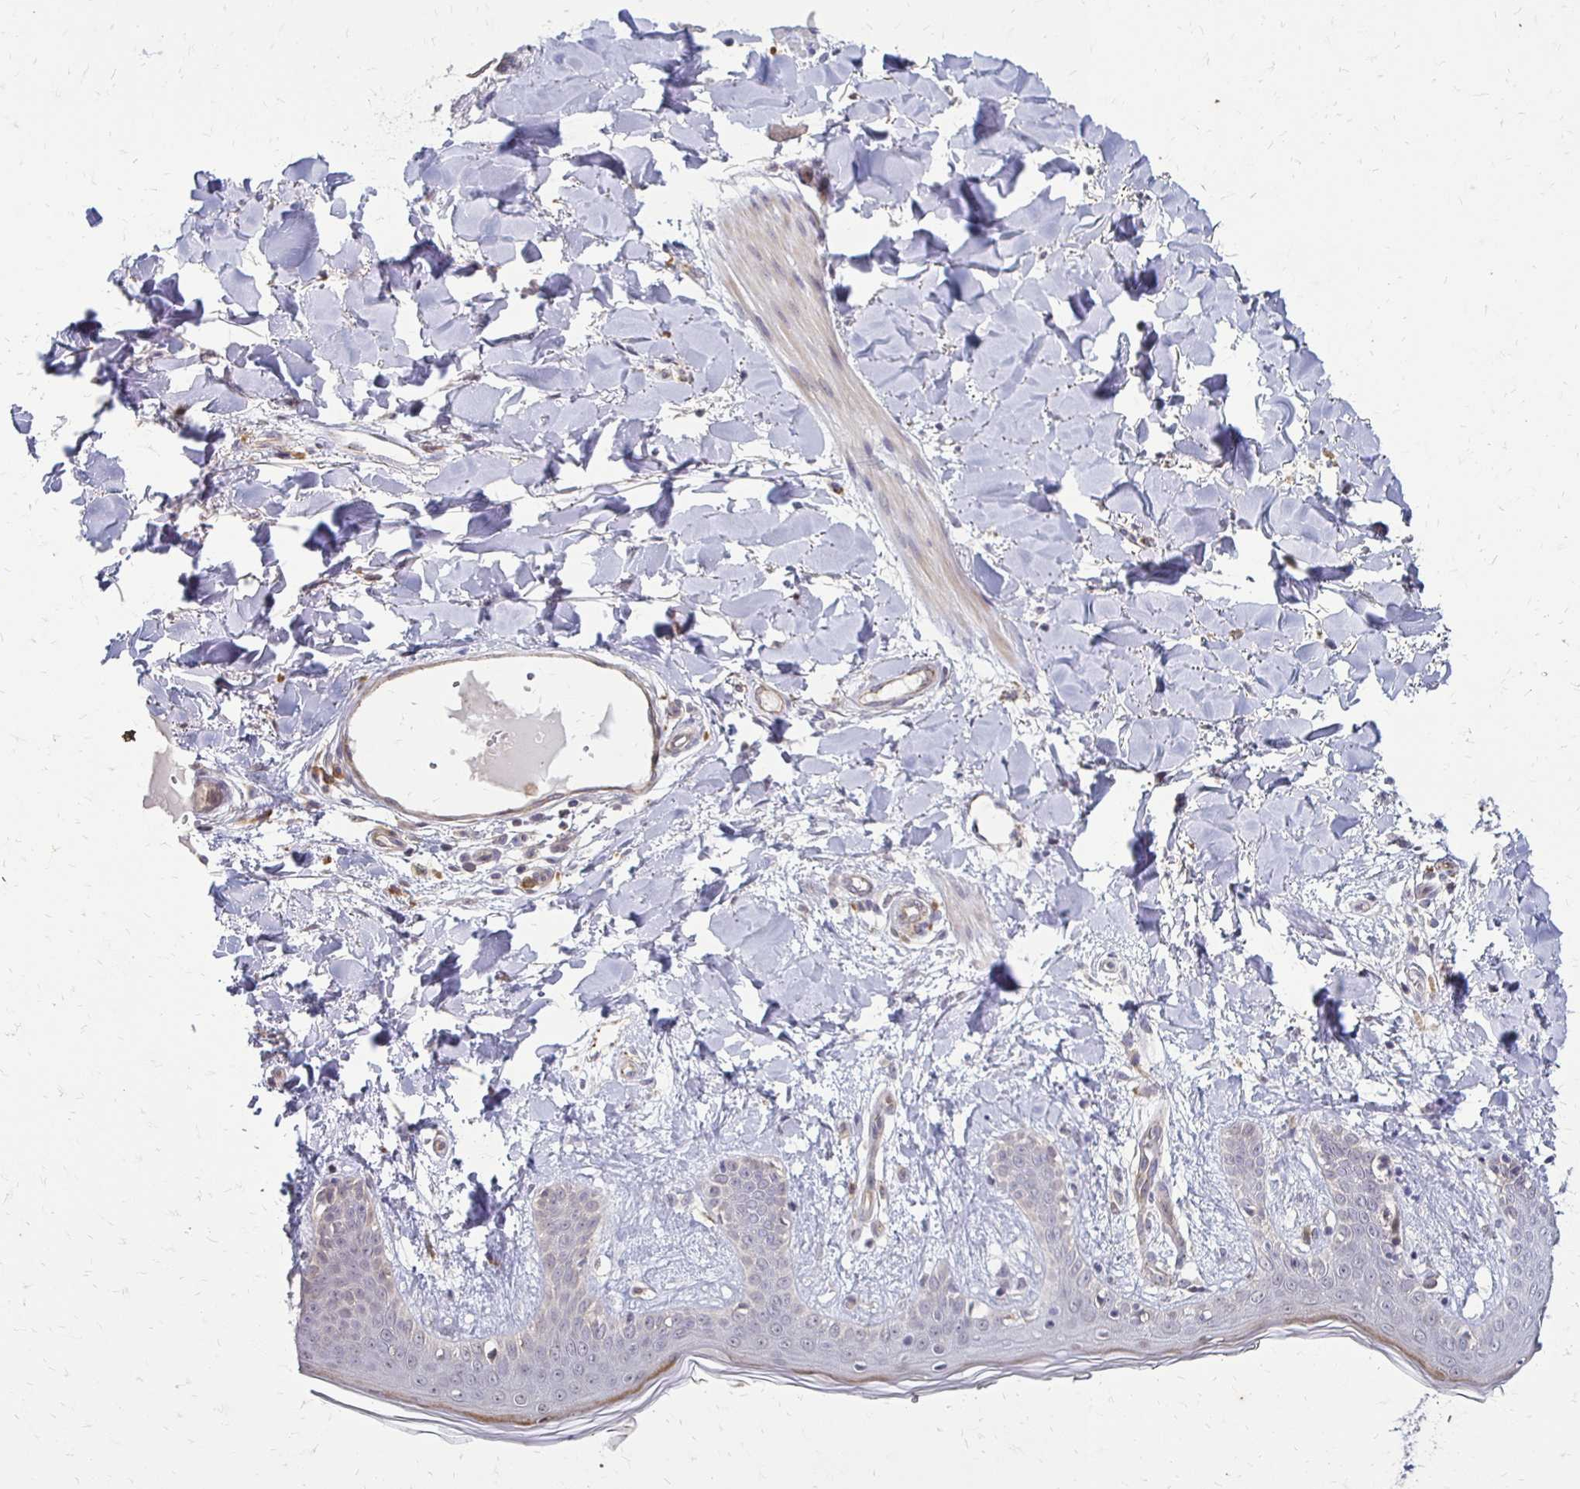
{"staining": {"intensity": "negative", "quantity": "none", "location": "none"}, "tissue": "skin", "cell_type": "Fibroblasts", "image_type": "normal", "snomed": [{"axis": "morphology", "description": "Normal tissue, NOS"}, {"axis": "topography", "description": "Skin"}], "caption": "A high-resolution micrograph shows immunohistochemistry (IHC) staining of unremarkable skin, which exhibits no significant staining in fibroblasts.", "gene": "SLC9A9", "patient": {"sex": "female", "age": 34}}